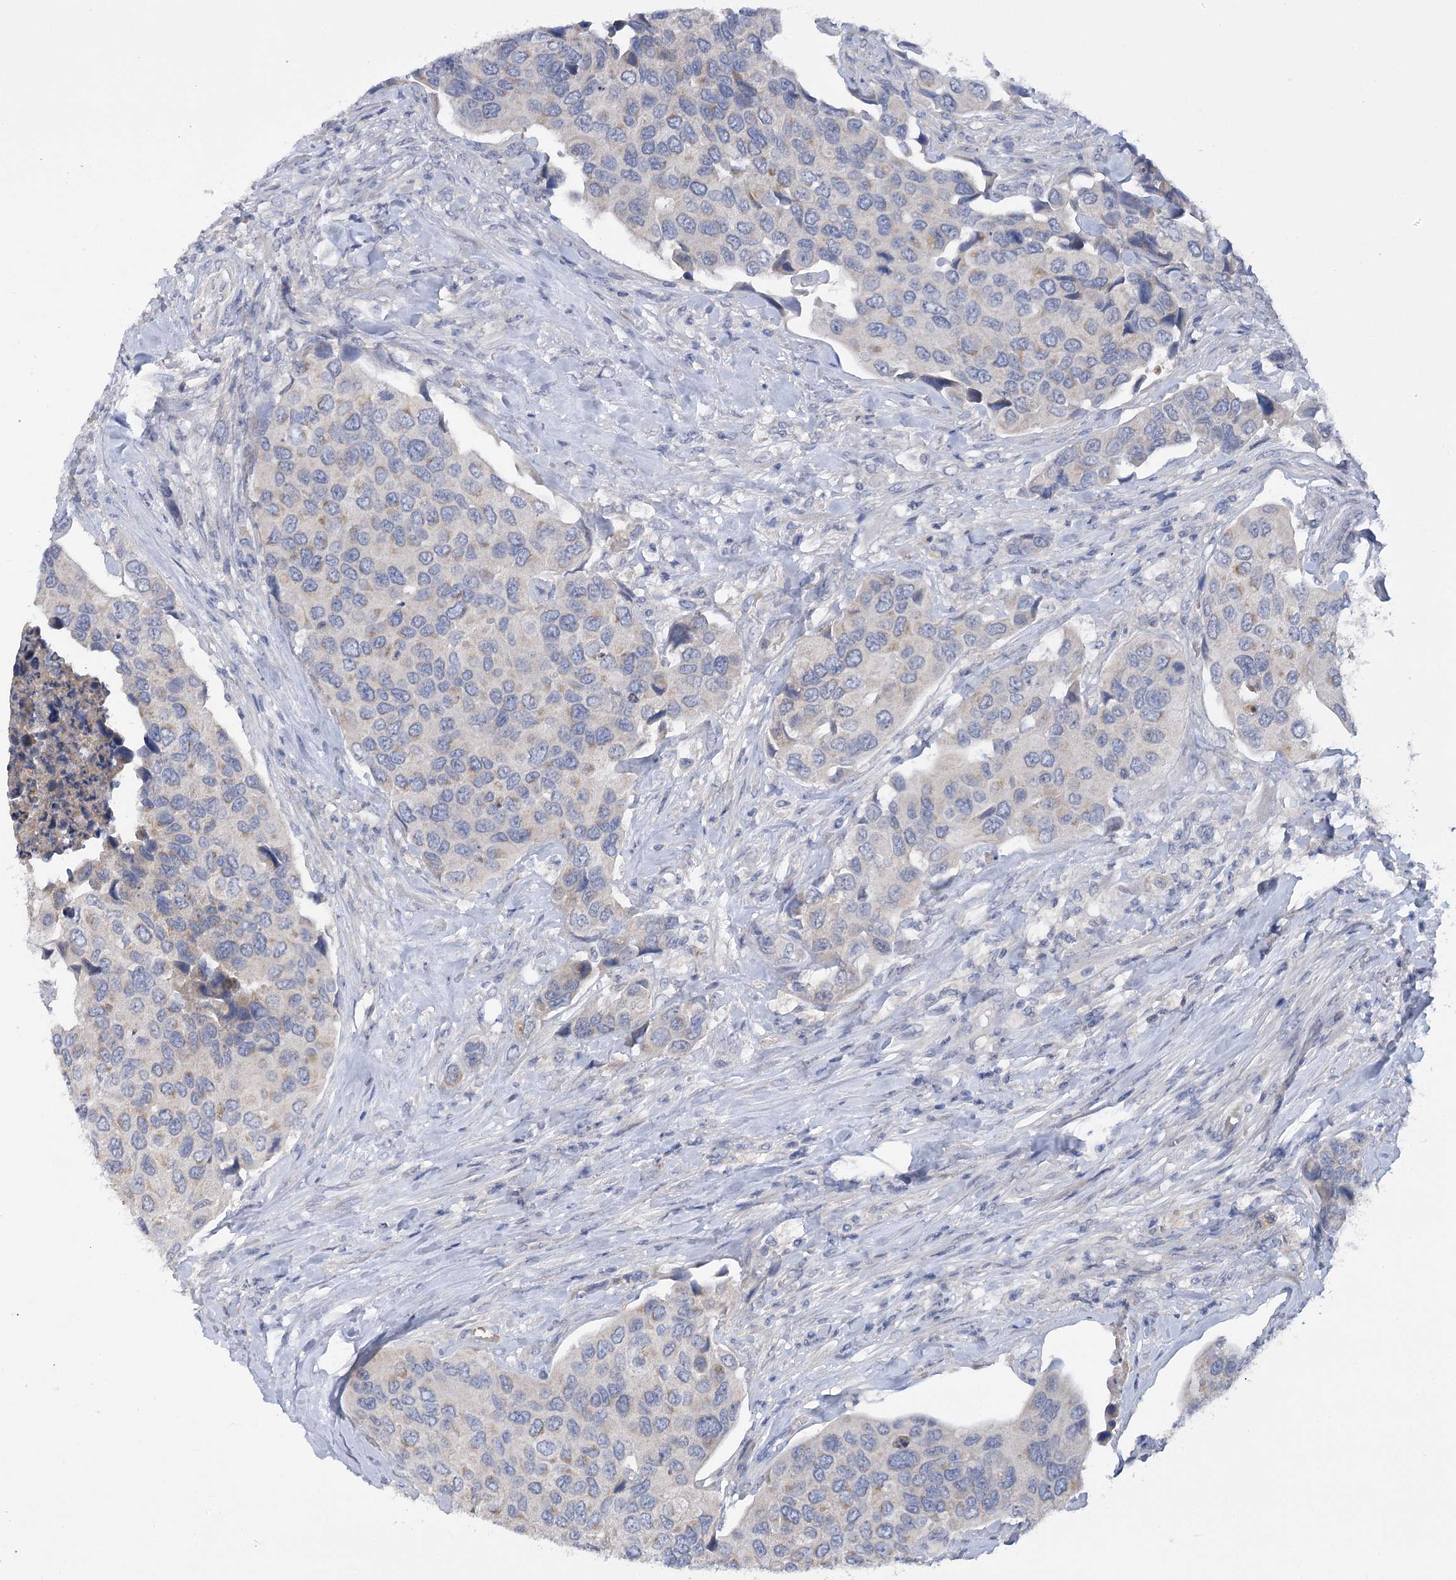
{"staining": {"intensity": "negative", "quantity": "none", "location": "none"}, "tissue": "urothelial cancer", "cell_type": "Tumor cells", "image_type": "cancer", "snomed": [{"axis": "morphology", "description": "Urothelial carcinoma, High grade"}, {"axis": "topography", "description": "Urinary bladder"}], "caption": "Immunohistochemistry image of human urothelial cancer stained for a protein (brown), which exhibits no staining in tumor cells. (Stains: DAB immunohistochemistry with hematoxylin counter stain, Microscopy: brightfield microscopy at high magnification).", "gene": "DCUN1D1", "patient": {"sex": "male", "age": 74}}